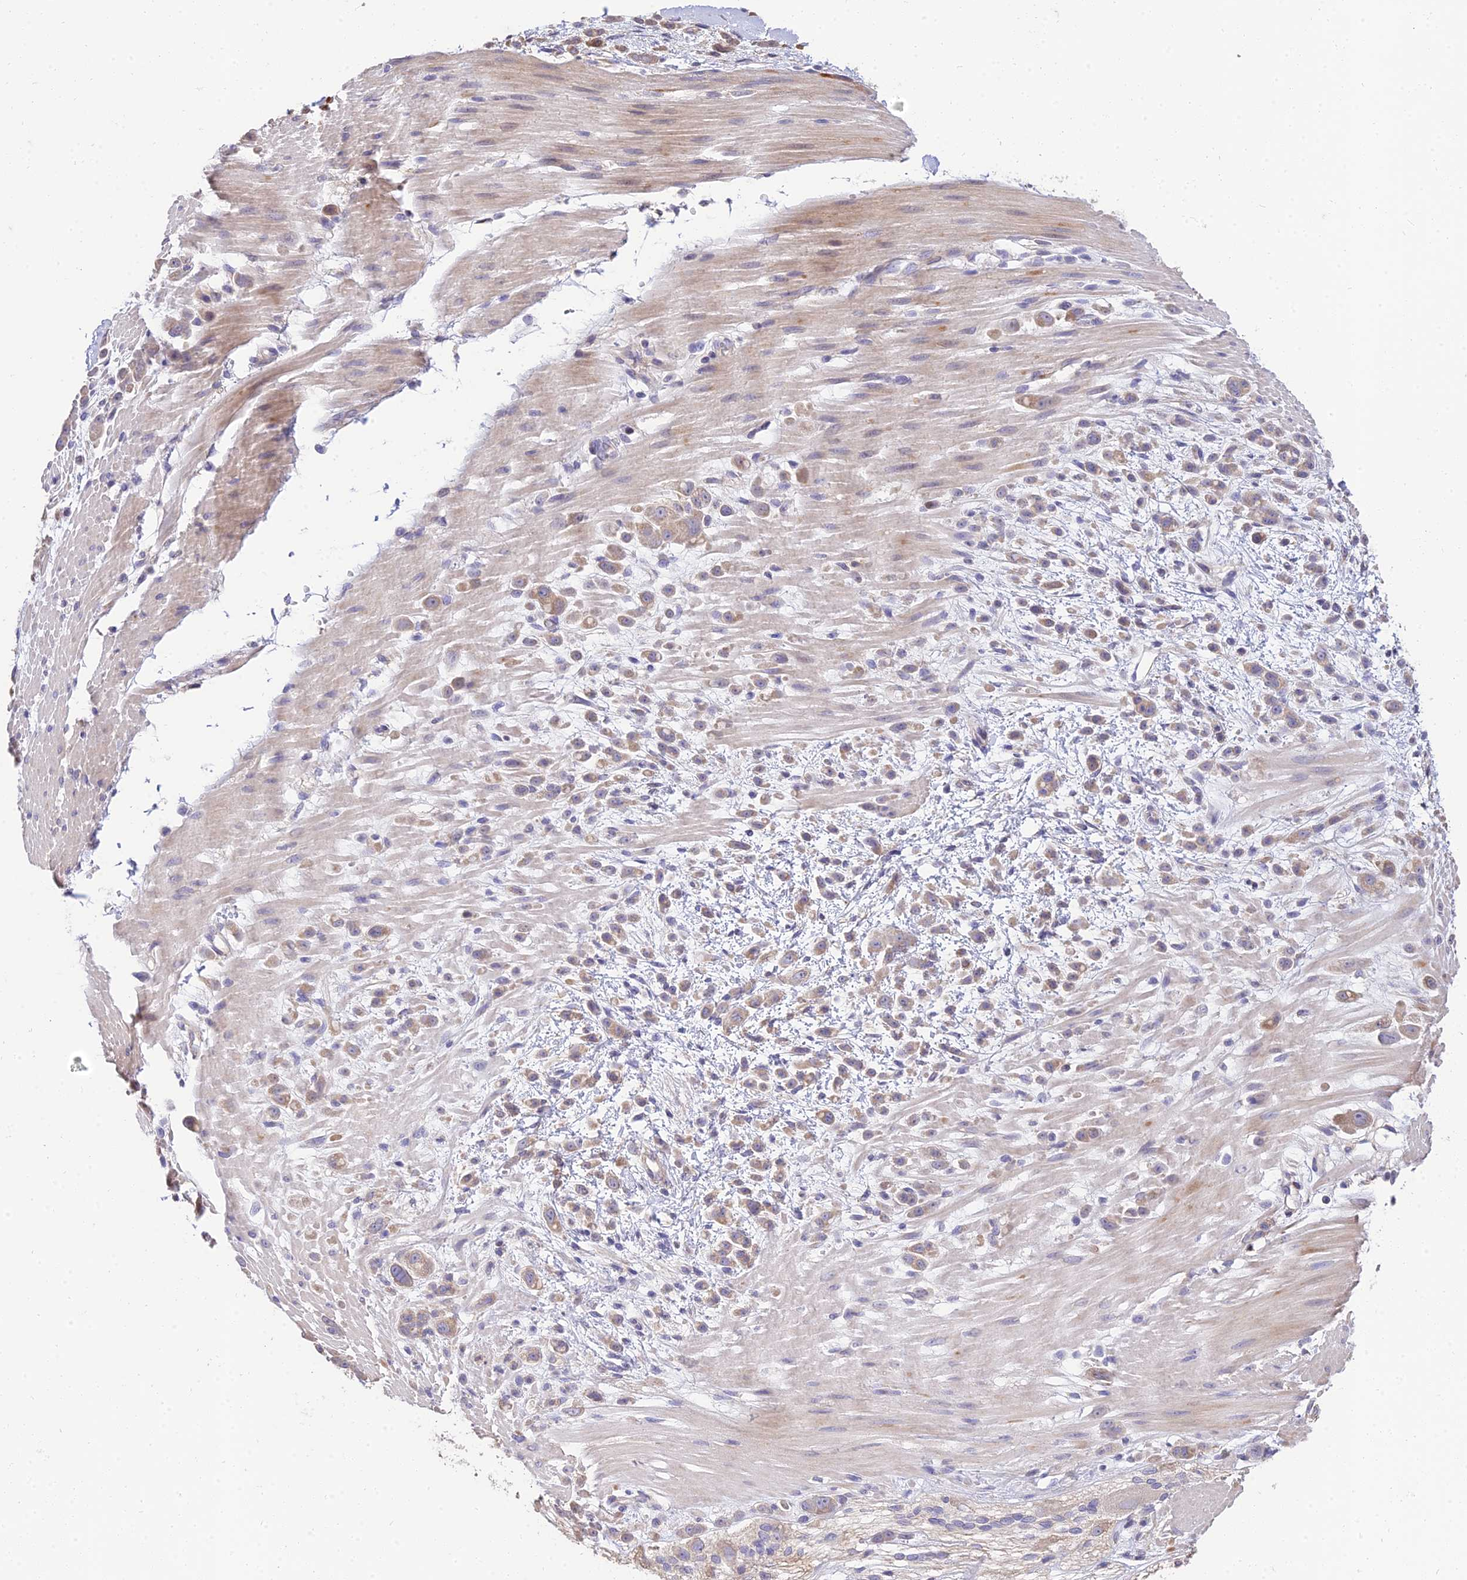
{"staining": {"intensity": "weak", "quantity": ">75%", "location": "cytoplasmic/membranous"}, "tissue": "pancreatic cancer", "cell_type": "Tumor cells", "image_type": "cancer", "snomed": [{"axis": "morphology", "description": "Normal tissue, NOS"}, {"axis": "morphology", "description": "Adenocarcinoma, NOS"}, {"axis": "topography", "description": "Pancreas"}], "caption": "Pancreatic cancer (adenocarcinoma) stained with a brown dye shows weak cytoplasmic/membranous positive staining in about >75% of tumor cells.", "gene": "ARL8B", "patient": {"sex": "female", "age": 64}}